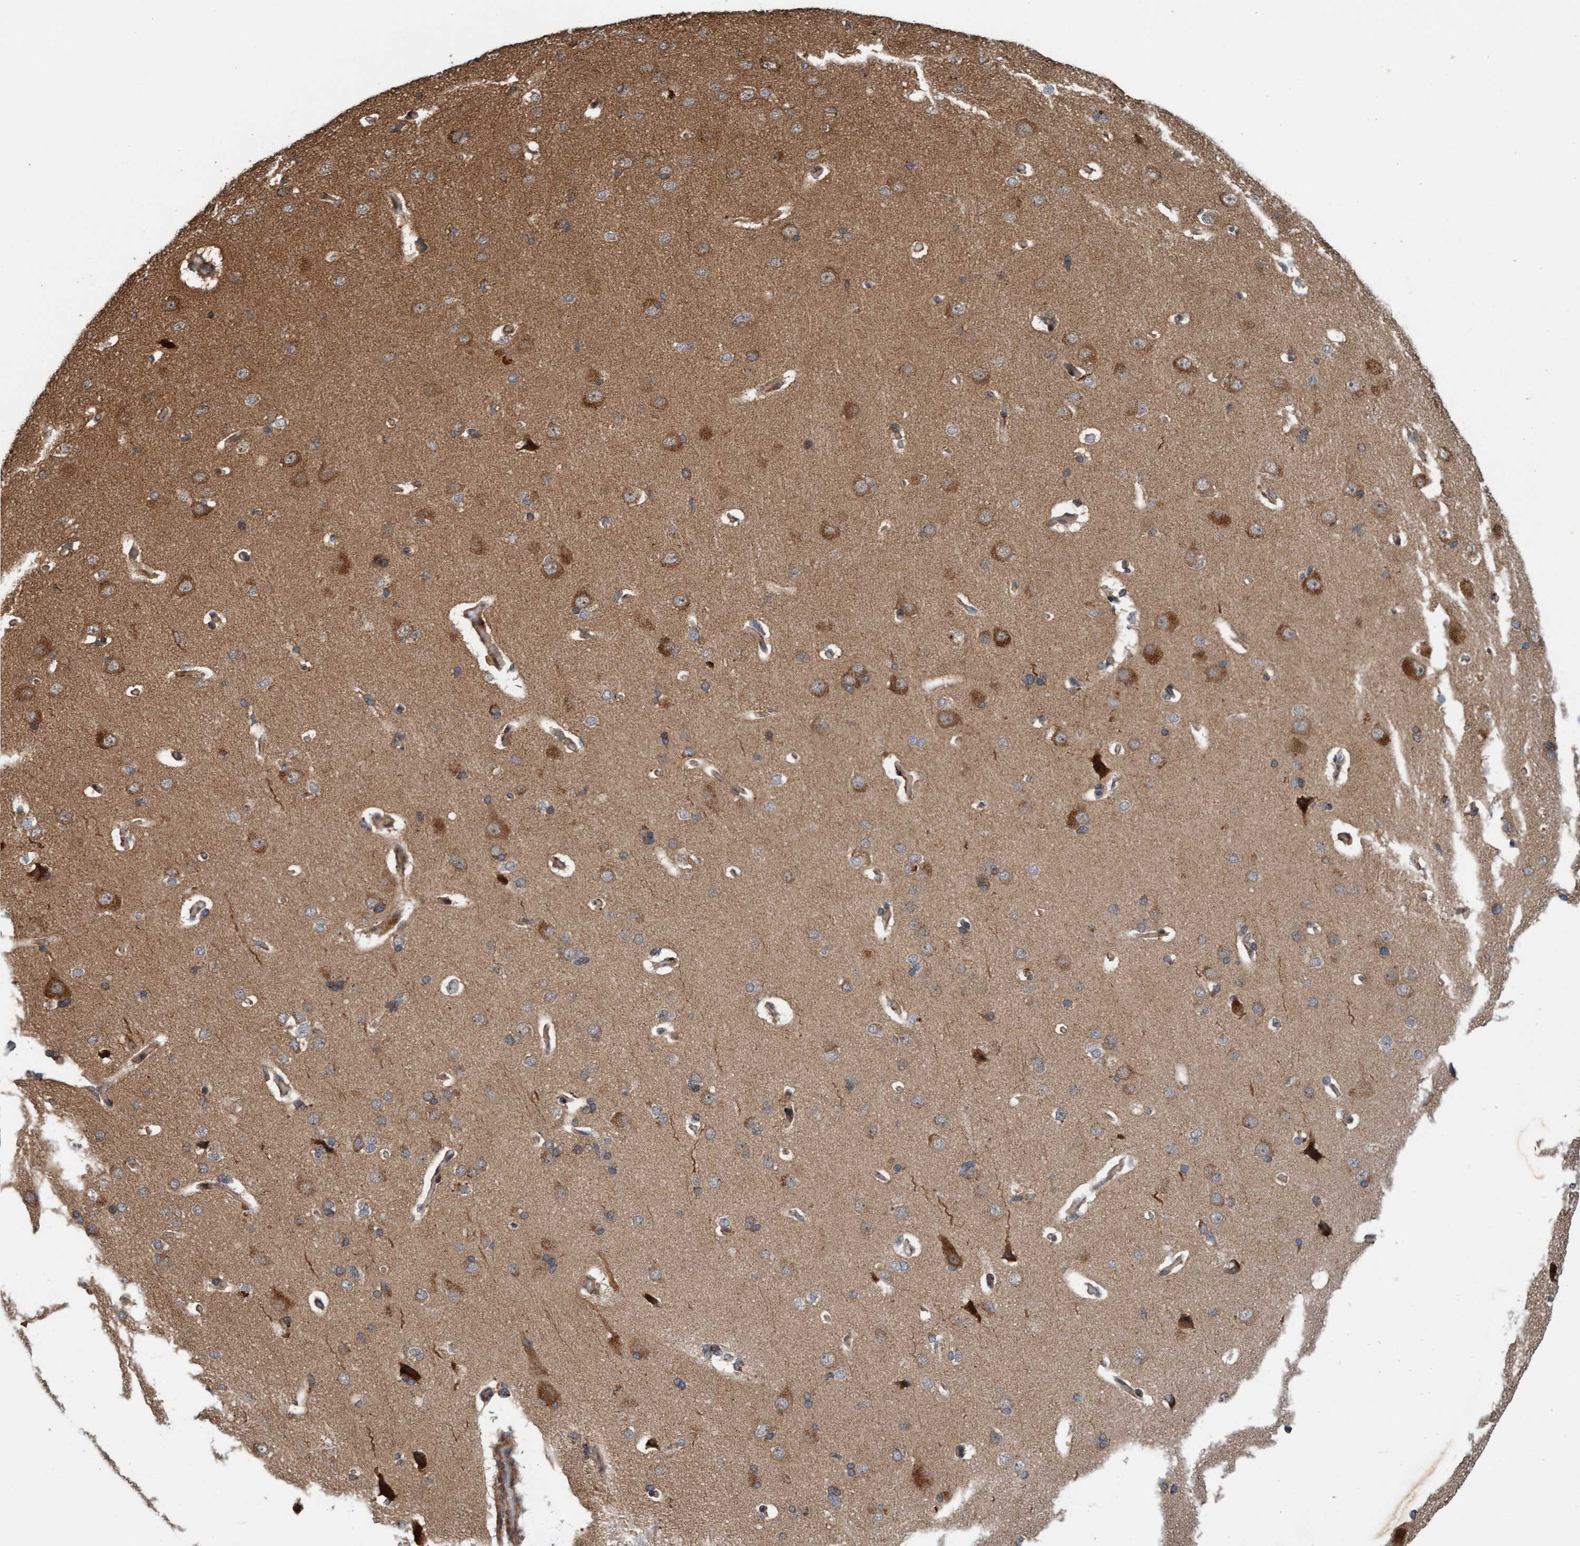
{"staining": {"intensity": "moderate", "quantity": ">75%", "location": "cytoplasmic/membranous"}, "tissue": "cerebral cortex", "cell_type": "Endothelial cells", "image_type": "normal", "snomed": [{"axis": "morphology", "description": "Normal tissue, NOS"}, {"axis": "topography", "description": "Cerebral cortex"}], "caption": "Moderate cytoplasmic/membranous staining is identified in about >75% of endothelial cells in normal cerebral cortex.", "gene": "MLXIP", "patient": {"sex": "male", "age": 62}}